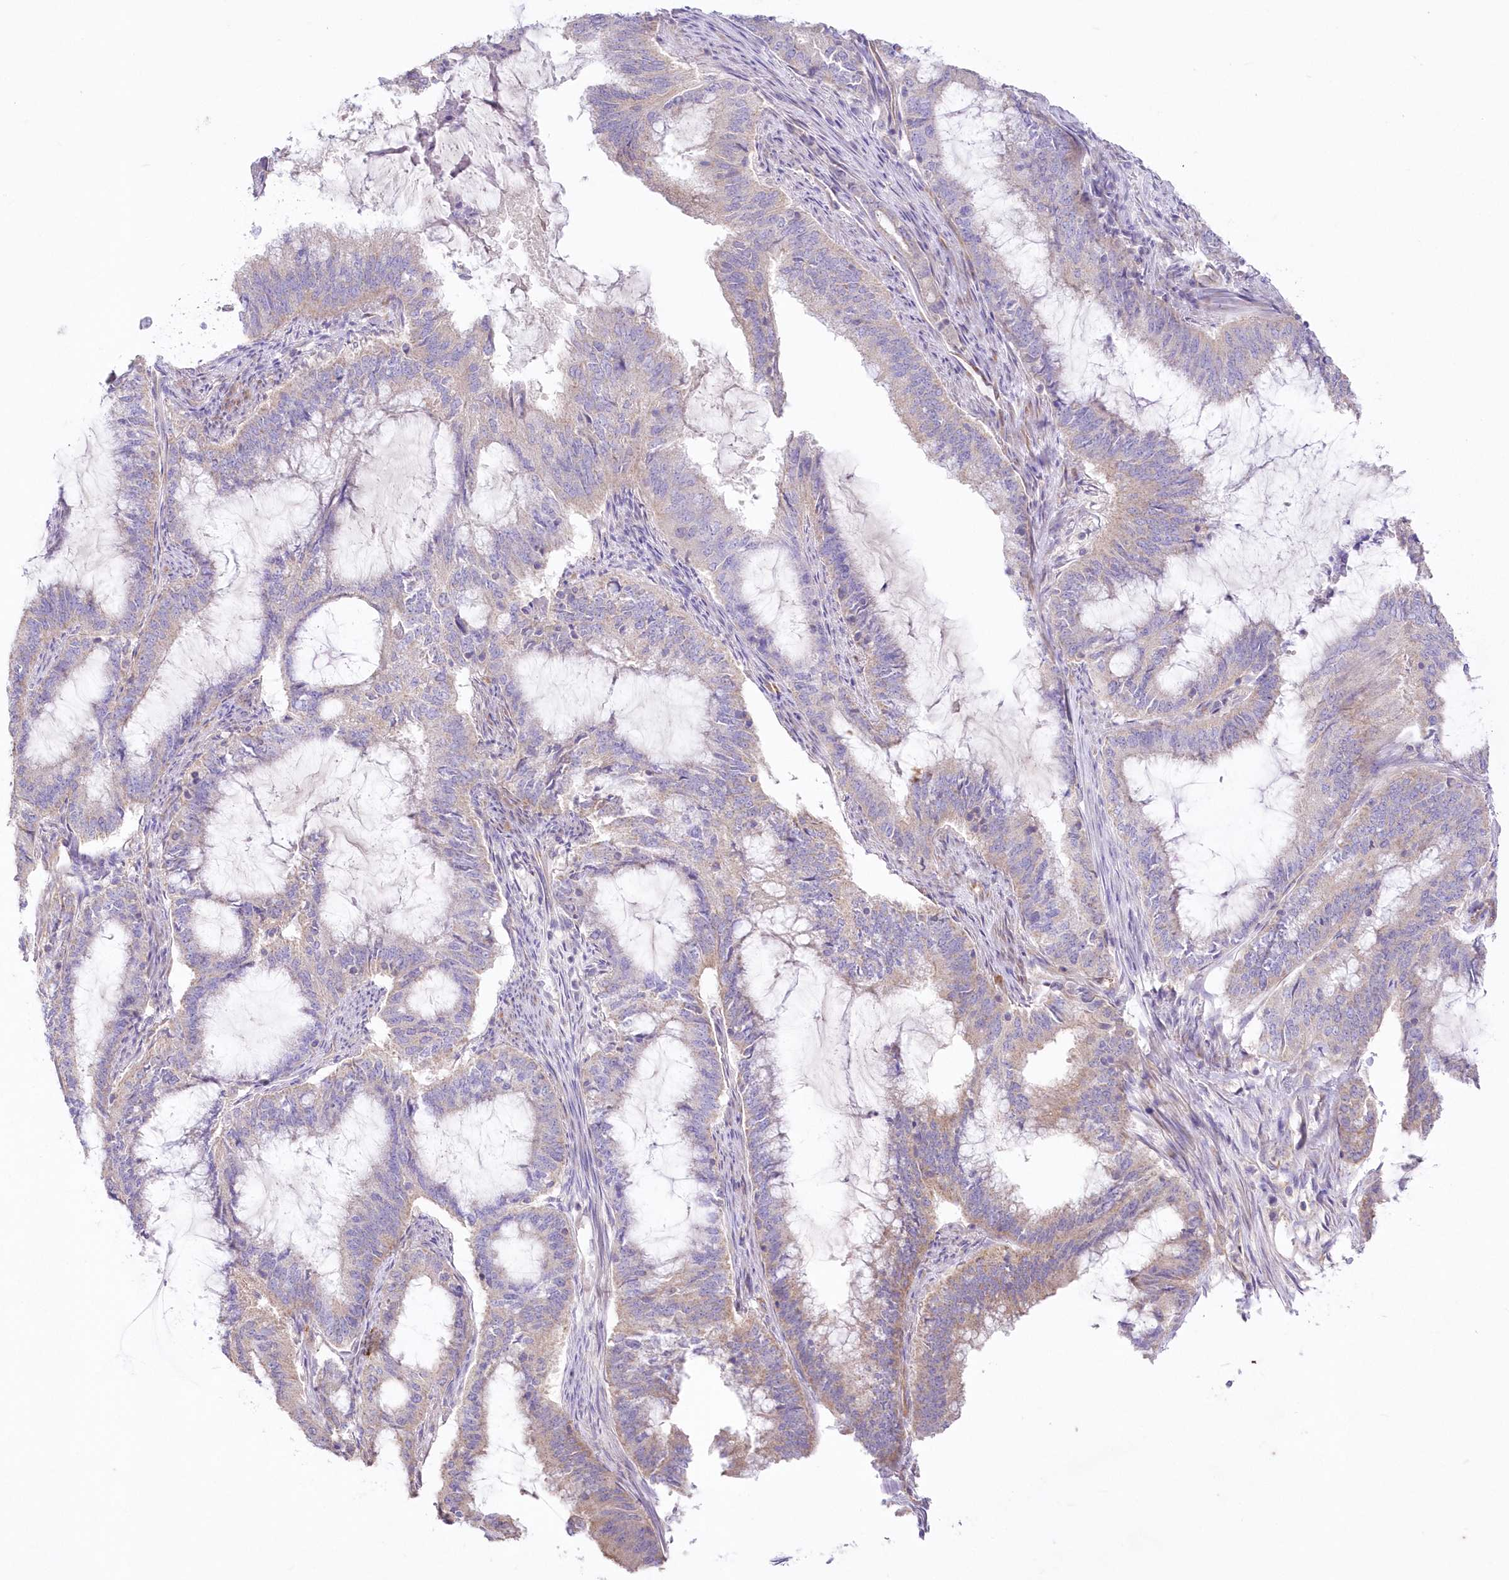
{"staining": {"intensity": "weak", "quantity": "<25%", "location": "cytoplasmic/membranous"}, "tissue": "endometrial cancer", "cell_type": "Tumor cells", "image_type": "cancer", "snomed": [{"axis": "morphology", "description": "Adenocarcinoma, NOS"}, {"axis": "topography", "description": "Endometrium"}], "caption": "This is an IHC micrograph of endometrial adenocarcinoma. There is no positivity in tumor cells.", "gene": "ITSN2", "patient": {"sex": "female", "age": 51}}